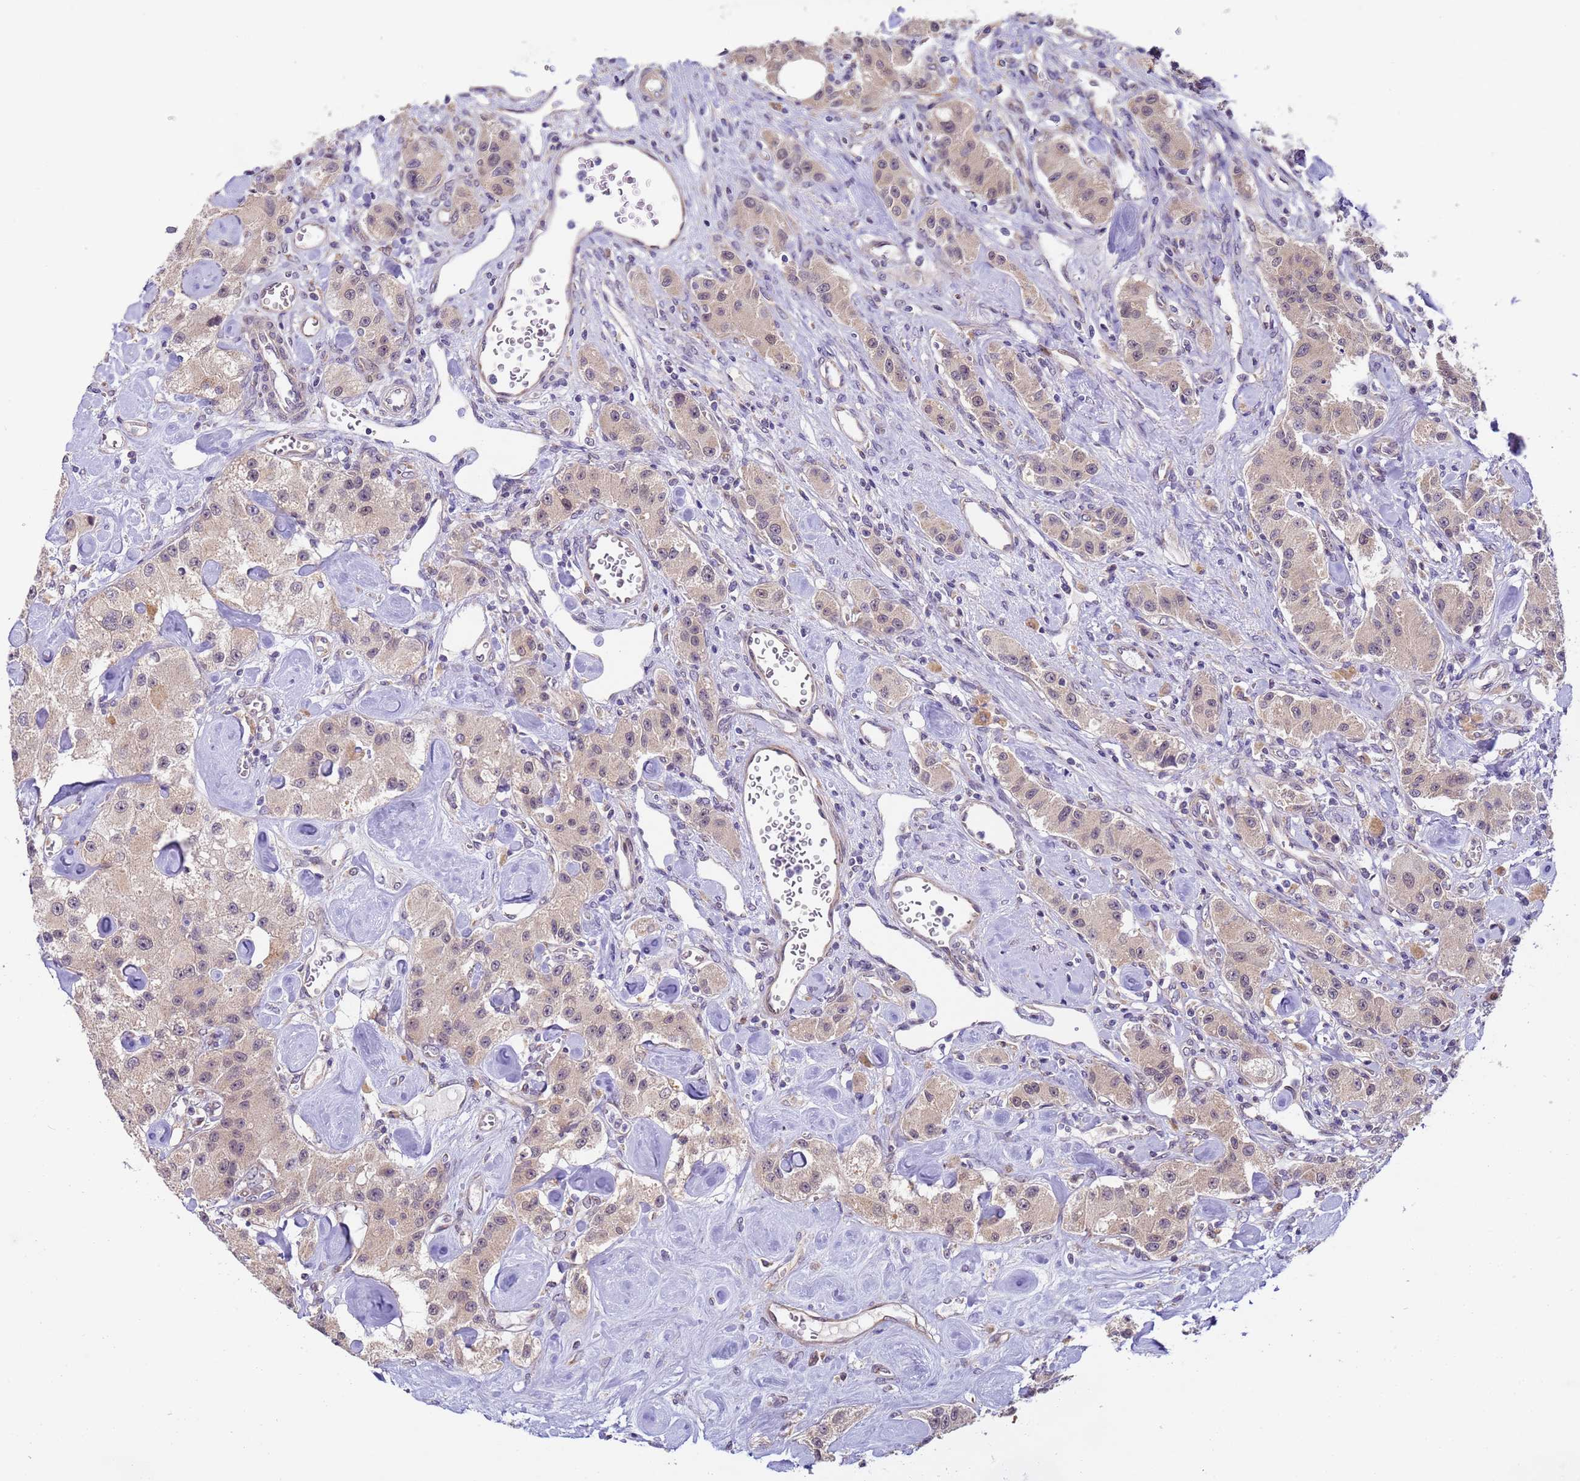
{"staining": {"intensity": "weak", "quantity": "25%-75%", "location": "nuclear"}, "tissue": "carcinoid", "cell_type": "Tumor cells", "image_type": "cancer", "snomed": [{"axis": "morphology", "description": "Carcinoid, malignant, NOS"}, {"axis": "topography", "description": "Pancreas"}], "caption": "Immunohistochemistry of carcinoid (malignant) reveals low levels of weak nuclear expression in about 25%-75% of tumor cells.", "gene": "RAPGEF3", "patient": {"sex": "male", "age": 41}}